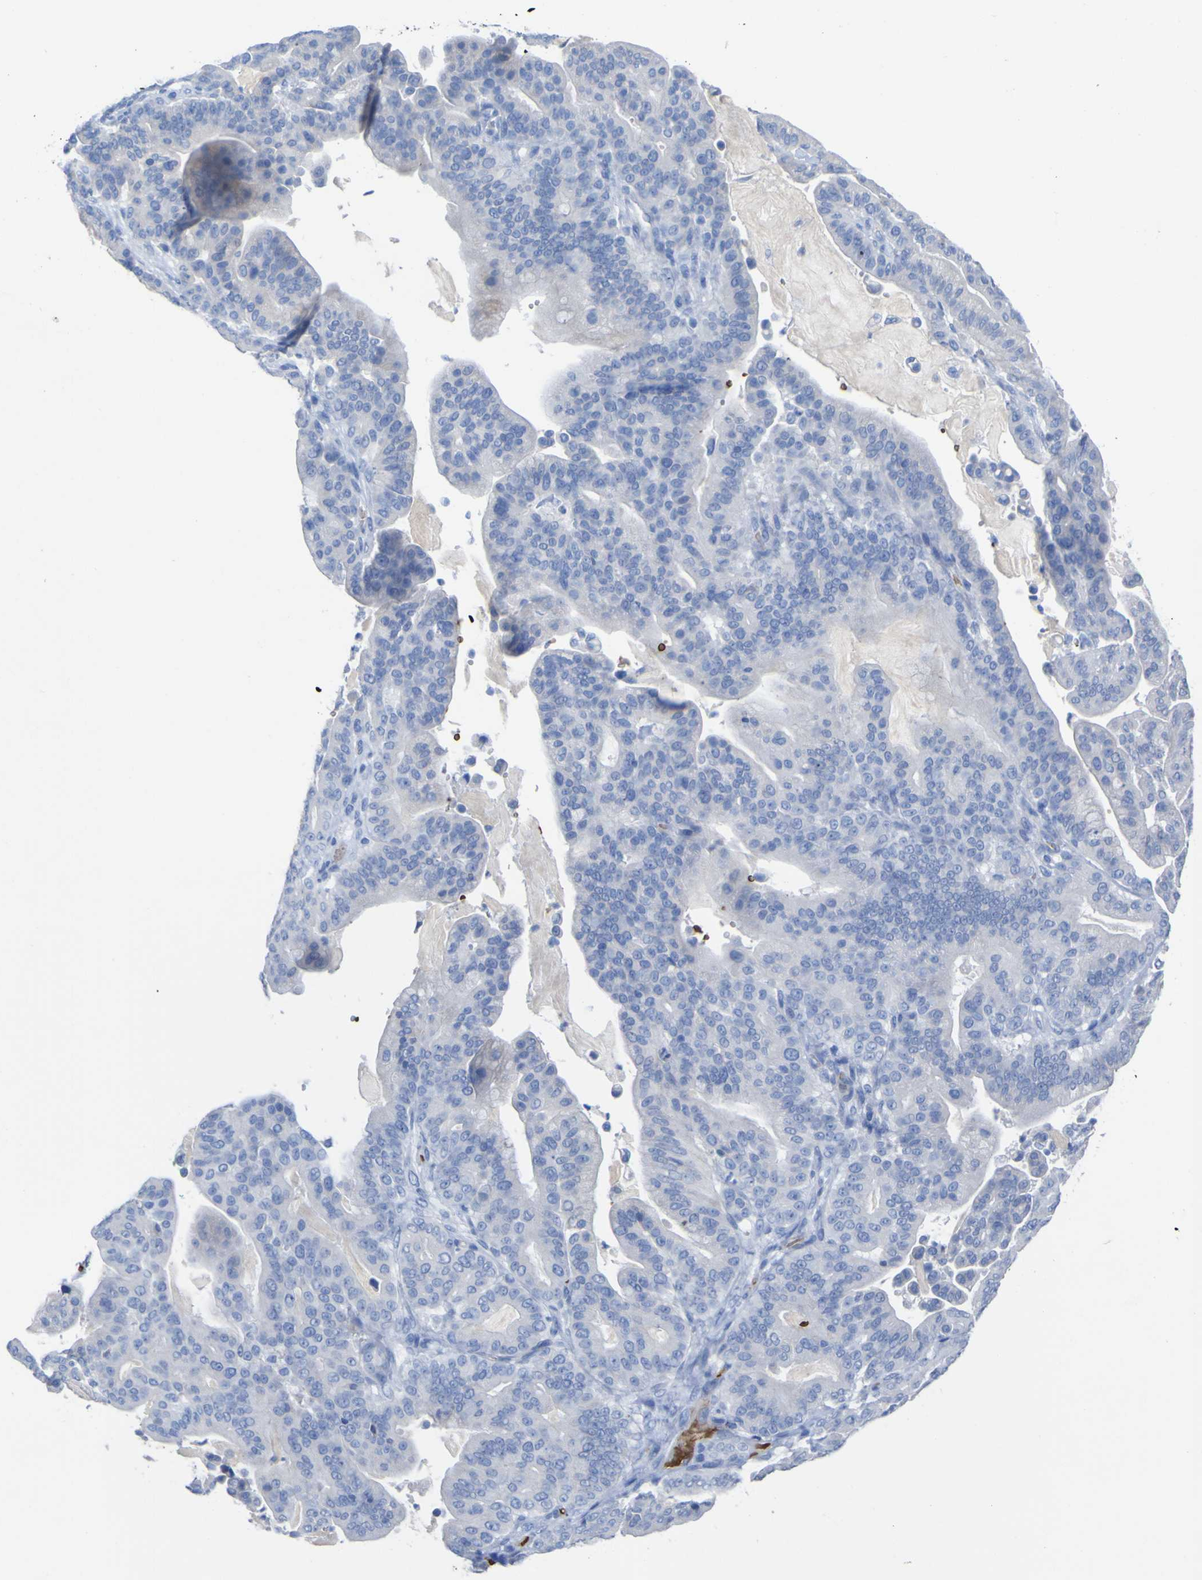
{"staining": {"intensity": "negative", "quantity": "none", "location": "none"}, "tissue": "pancreatic cancer", "cell_type": "Tumor cells", "image_type": "cancer", "snomed": [{"axis": "morphology", "description": "Adenocarcinoma, NOS"}, {"axis": "topography", "description": "Pancreas"}], "caption": "Tumor cells show no significant expression in pancreatic cancer. (DAB immunohistochemistry with hematoxylin counter stain).", "gene": "GCM1", "patient": {"sex": "male", "age": 63}}